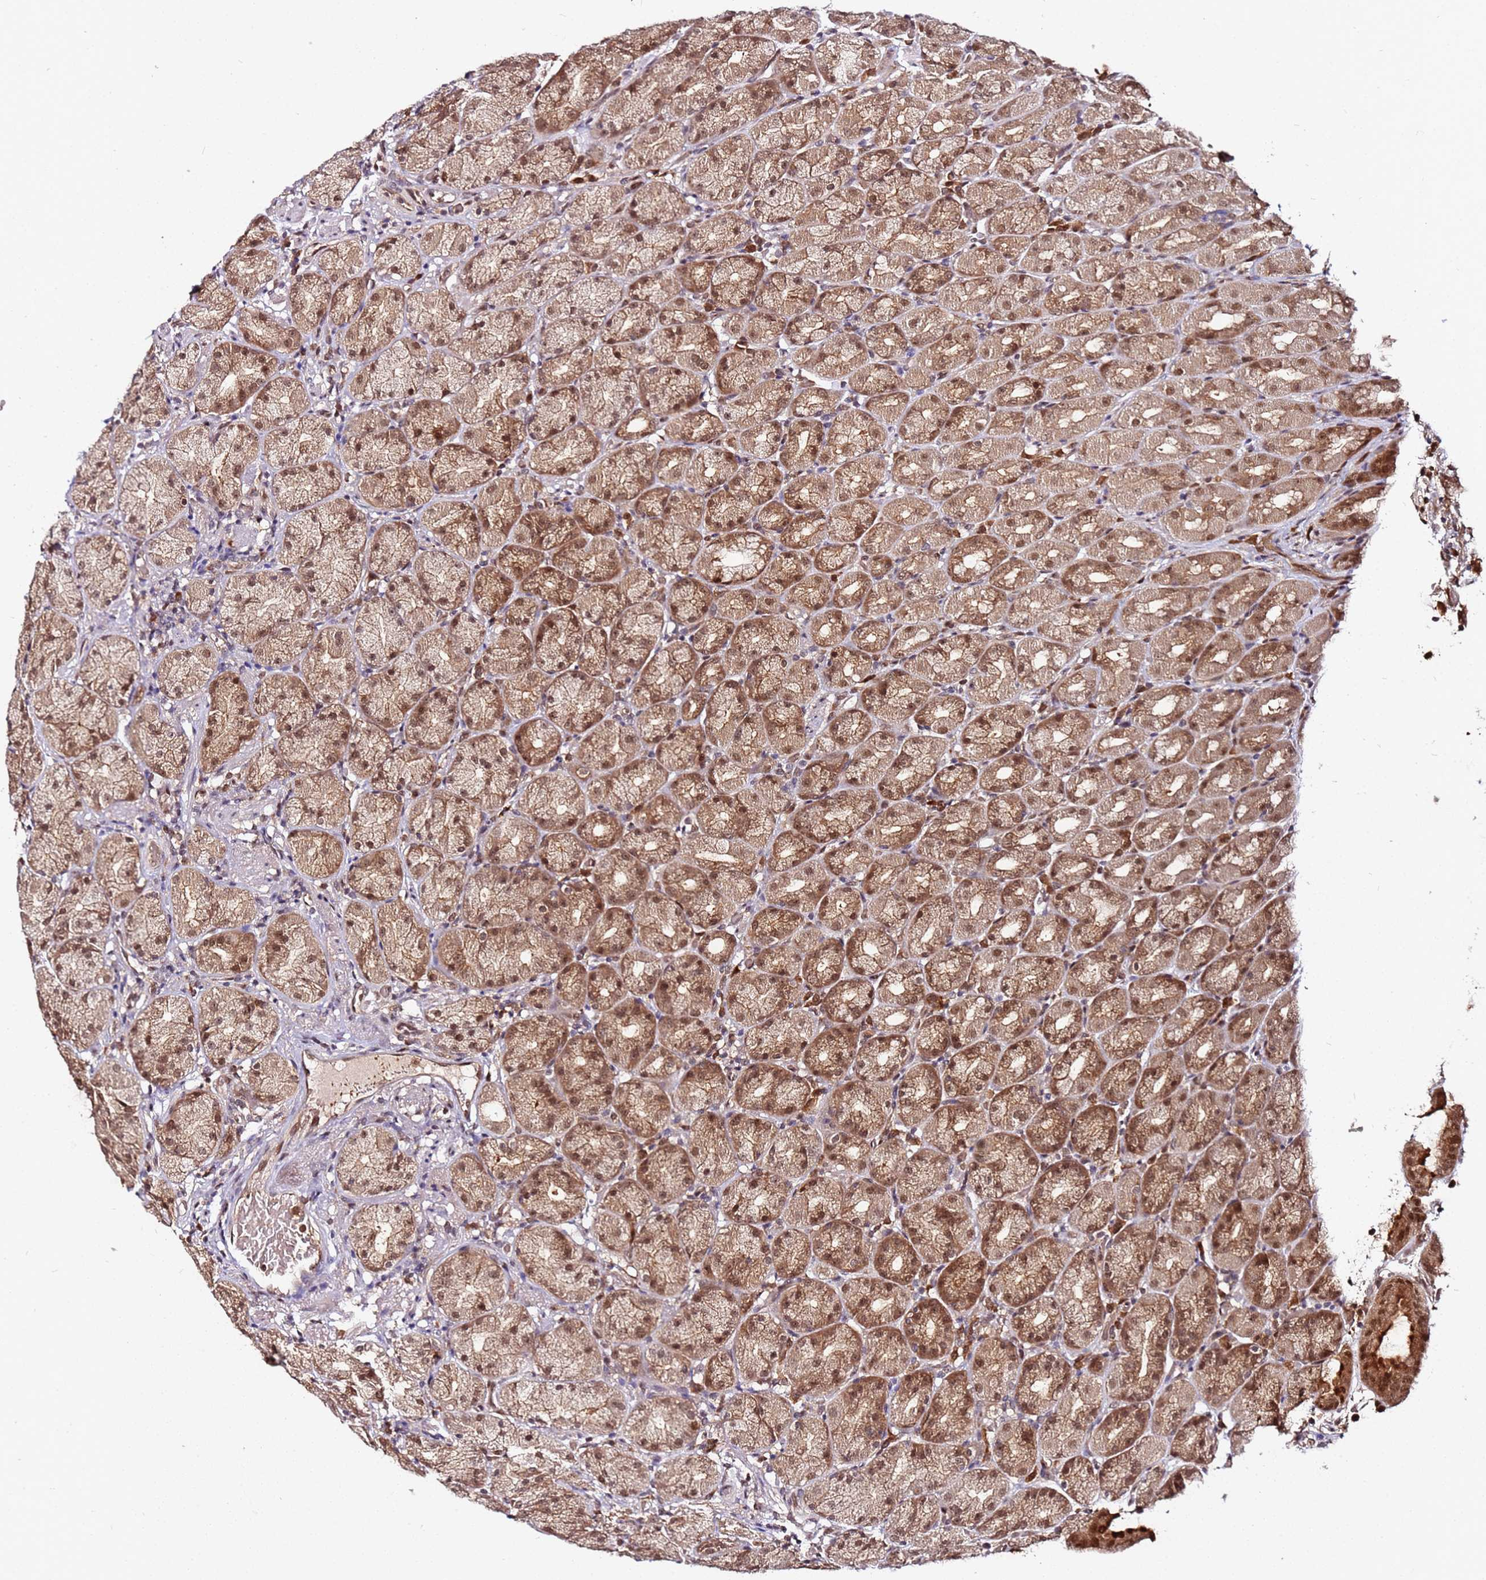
{"staining": {"intensity": "strong", "quantity": "25%-75%", "location": "cytoplasmic/membranous,nuclear"}, "tissue": "stomach", "cell_type": "Glandular cells", "image_type": "normal", "snomed": [{"axis": "morphology", "description": "Normal tissue, NOS"}, {"axis": "topography", "description": "Stomach, upper"}, {"axis": "topography", "description": "Stomach"}], "caption": "Approximately 25%-75% of glandular cells in benign human stomach display strong cytoplasmic/membranous,nuclear protein positivity as visualized by brown immunohistochemical staining.", "gene": "RGS18", "patient": {"sex": "male", "age": 68}}